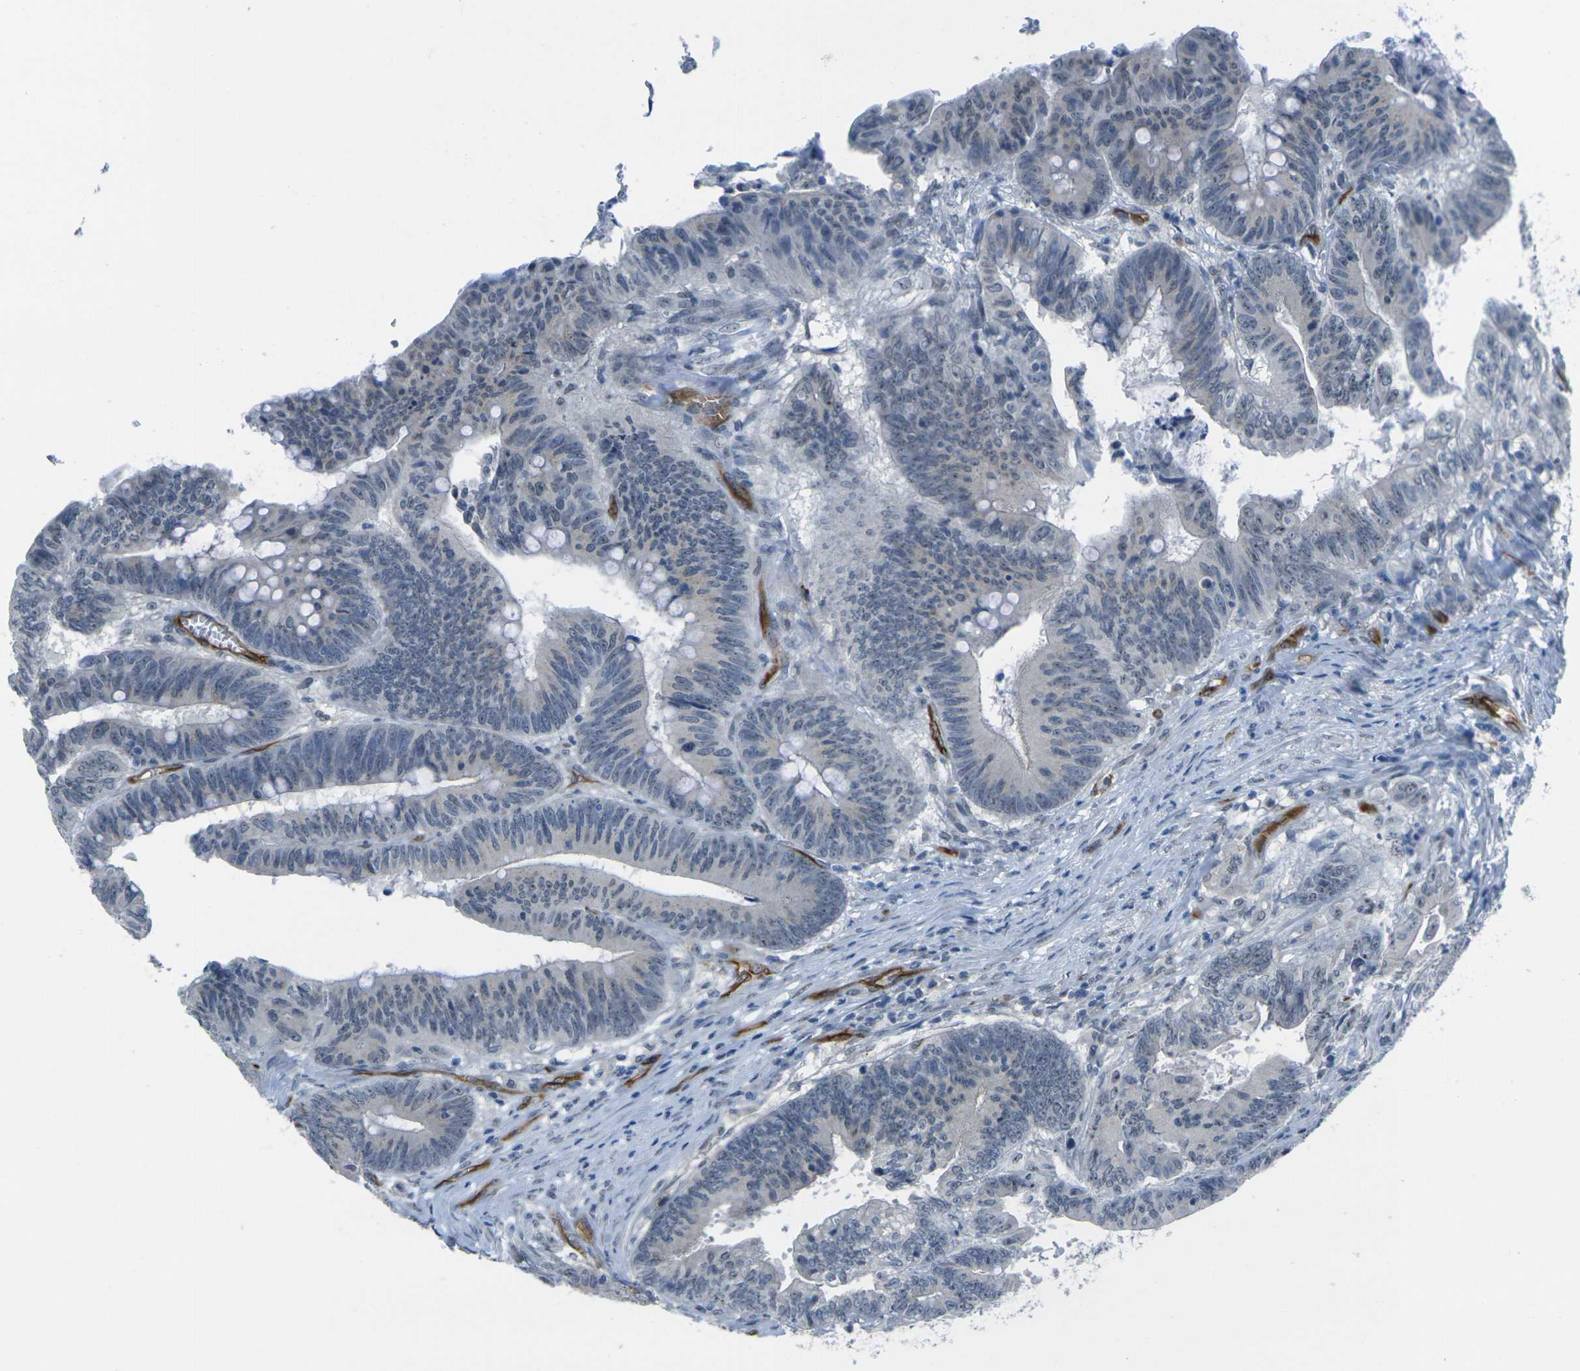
{"staining": {"intensity": "negative", "quantity": "none", "location": "none"}, "tissue": "colorectal cancer", "cell_type": "Tumor cells", "image_type": "cancer", "snomed": [{"axis": "morphology", "description": "Adenocarcinoma, NOS"}, {"axis": "topography", "description": "Colon"}], "caption": "IHC photomicrograph of human colorectal adenocarcinoma stained for a protein (brown), which demonstrates no staining in tumor cells.", "gene": "HSPA12B", "patient": {"sex": "male", "age": 45}}